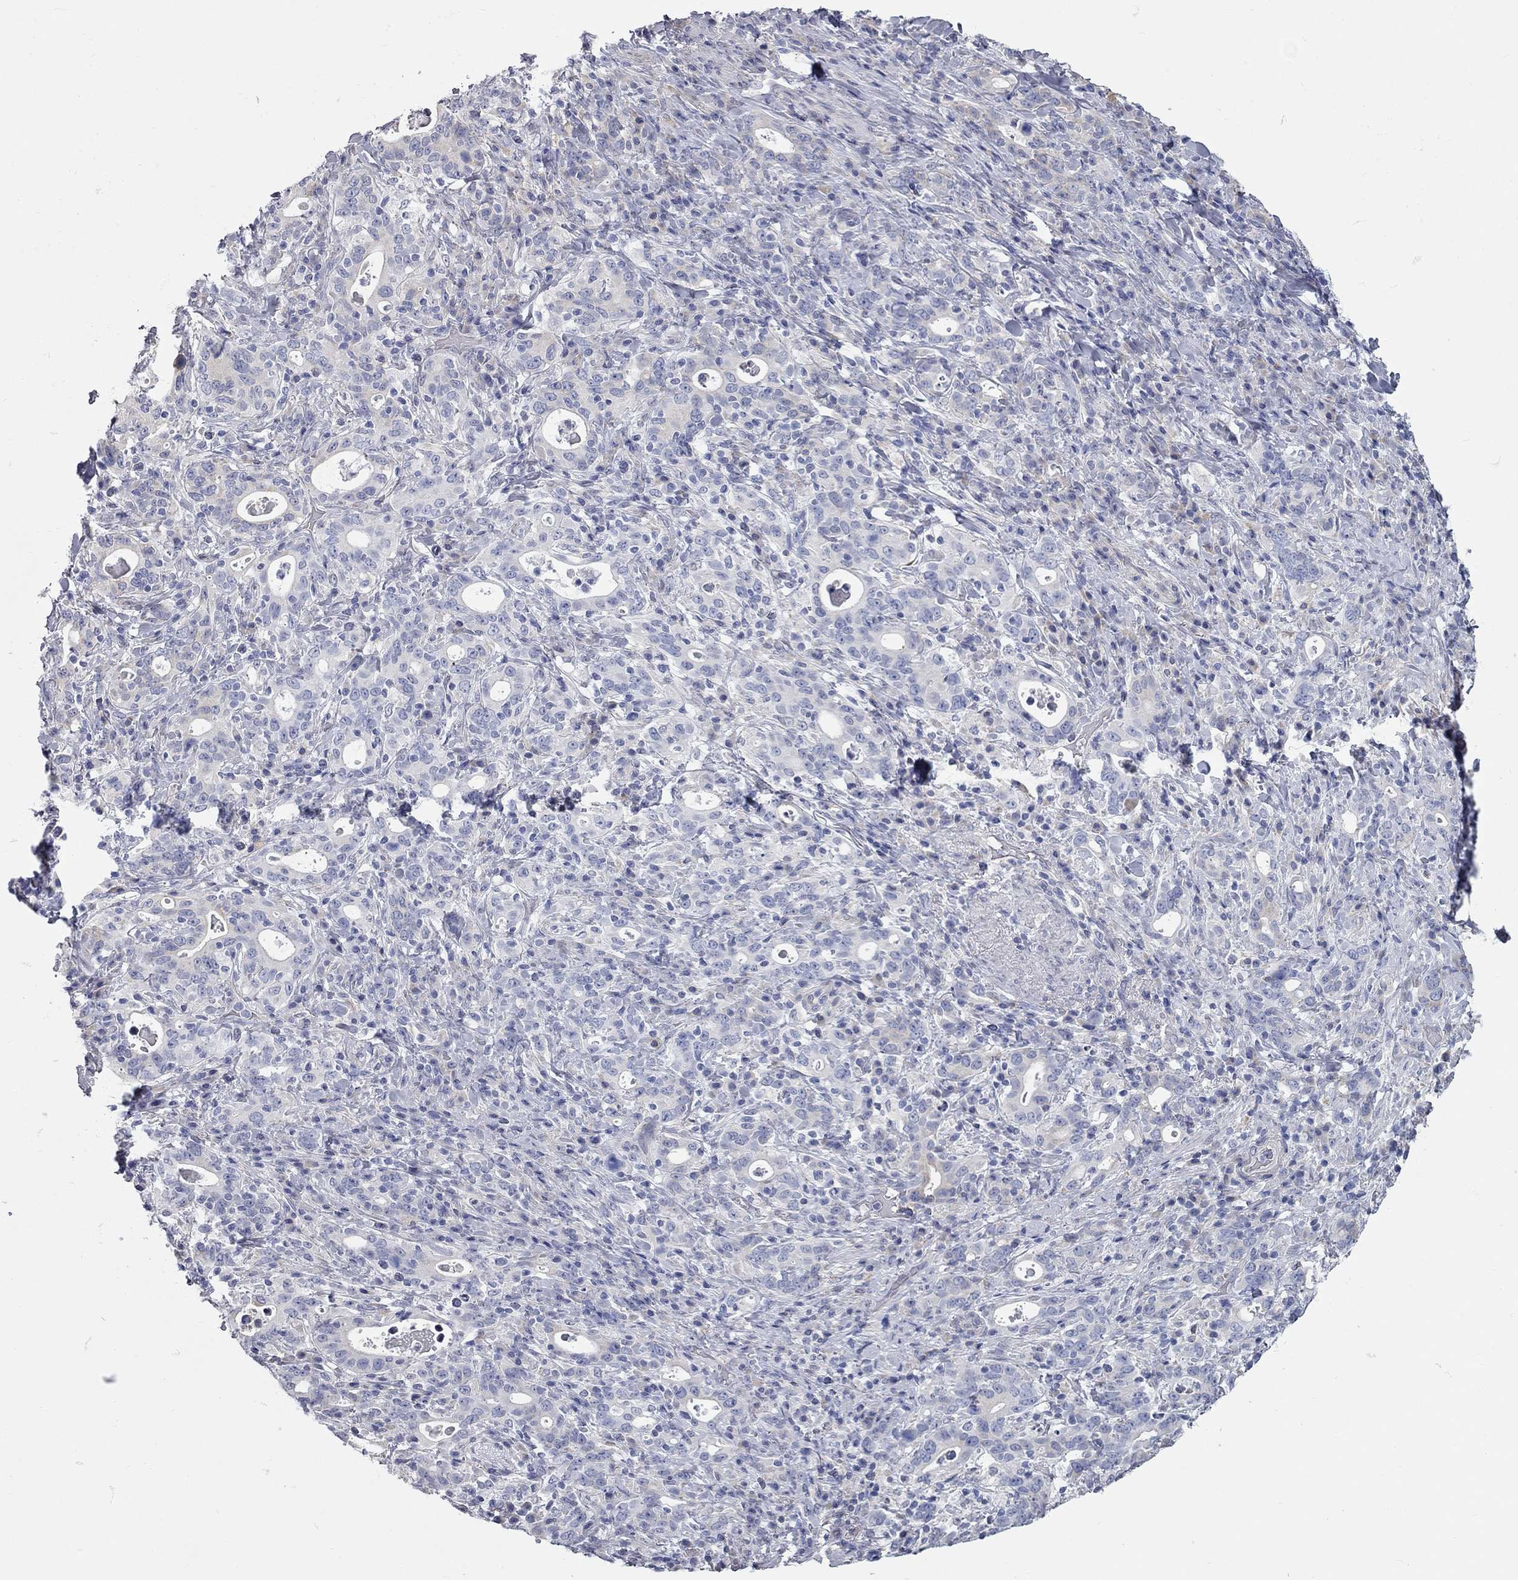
{"staining": {"intensity": "negative", "quantity": "none", "location": "none"}, "tissue": "stomach cancer", "cell_type": "Tumor cells", "image_type": "cancer", "snomed": [{"axis": "morphology", "description": "Adenocarcinoma, NOS"}, {"axis": "topography", "description": "Stomach"}], "caption": "The micrograph displays no significant expression in tumor cells of adenocarcinoma (stomach).", "gene": "XAGE2", "patient": {"sex": "male", "age": 79}}